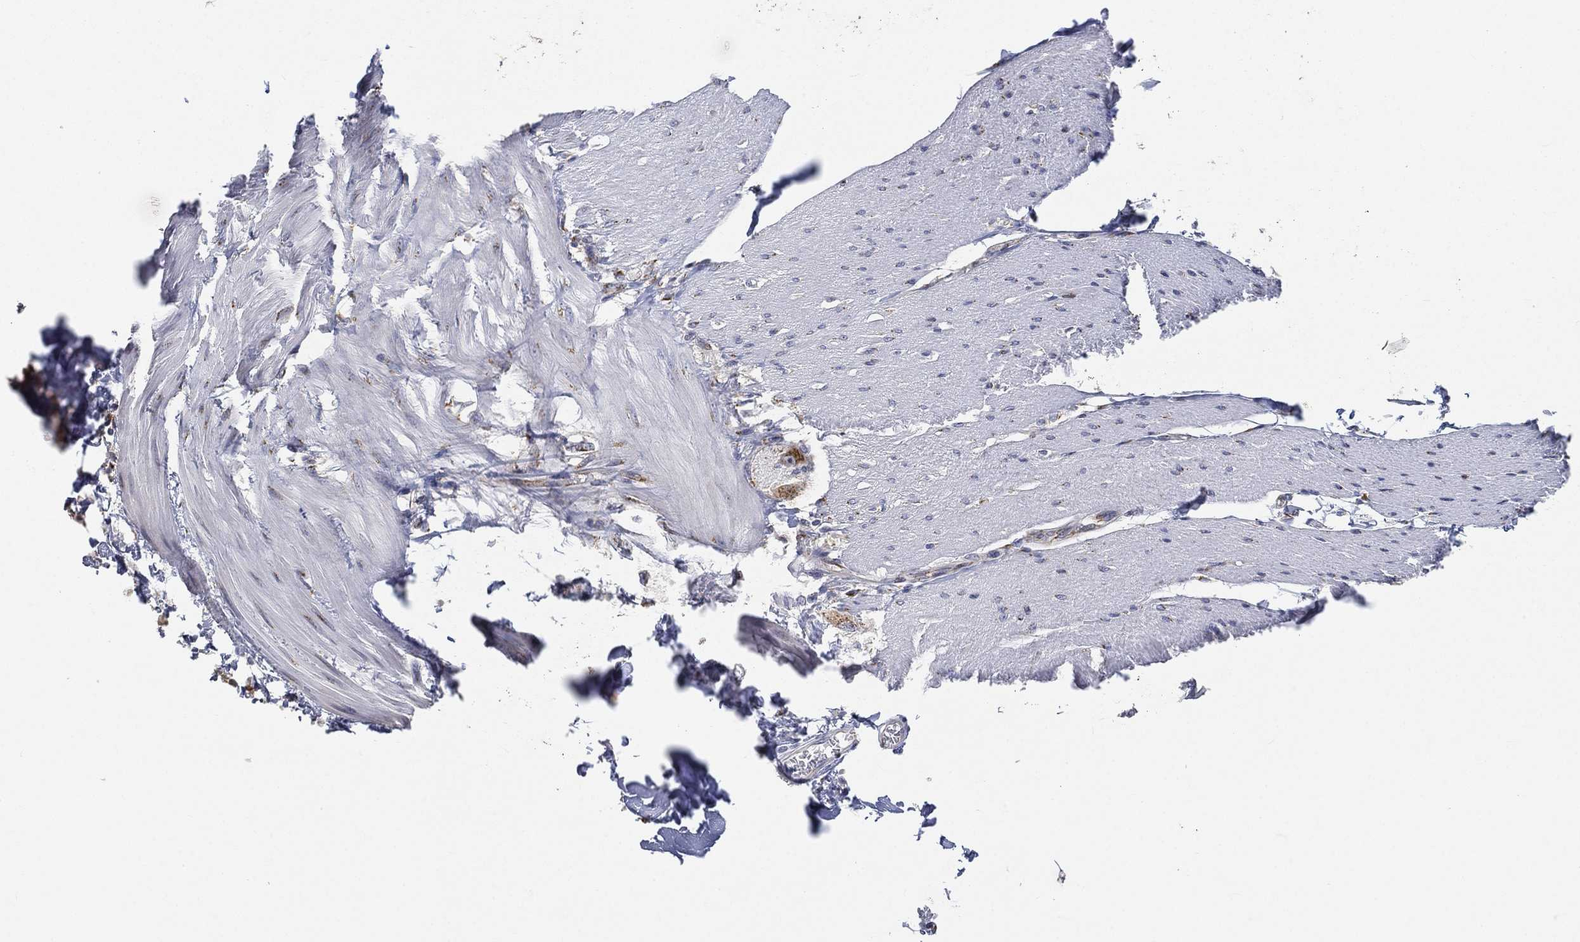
{"staining": {"intensity": "moderate", "quantity": "25%-75%", "location": "cytoplasmic/membranous"}, "tissue": "adipose tissue", "cell_type": "Adipocytes", "image_type": "normal", "snomed": [{"axis": "morphology", "description": "Normal tissue, NOS"}, {"axis": "topography", "description": "Smooth muscle"}, {"axis": "topography", "description": "Duodenum"}, {"axis": "topography", "description": "Peripheral nerve tissue"}], "caption": "Protein positivity by immunohistochemistry (IHC) reveals moderate cytoplasmic/membranous positivity in about 25%-75% of adipocytes in benign adipose tissue. (DAB (3,3'-diaminobenzidine) = brown stain, brightfield microscopy at high magnification).", "gene": "TICAM1", "patient": {"sex": "female", "age": 61}}